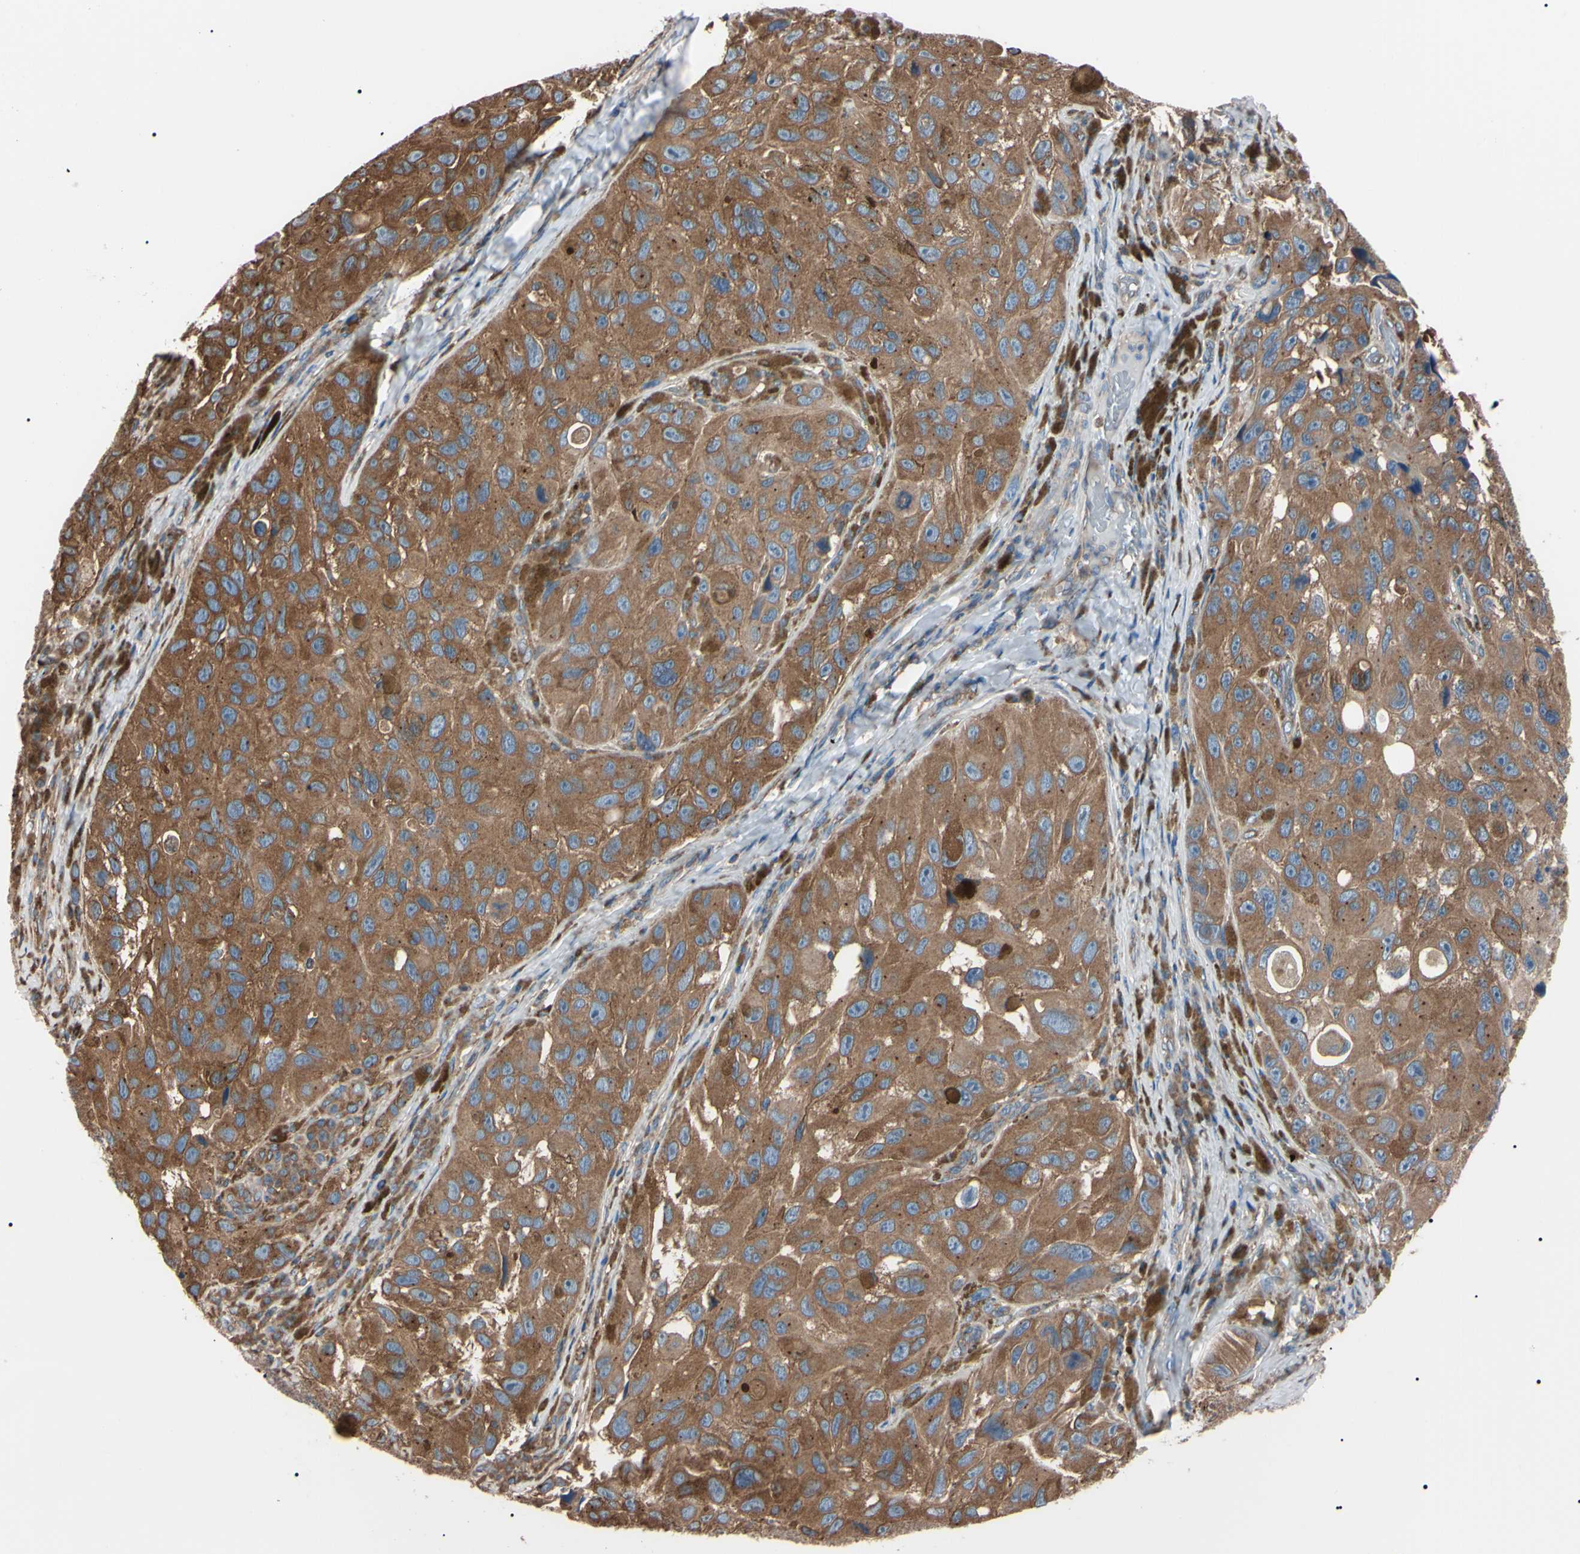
{"staining": {"intensity": "moderate", "quantity": ">75%", "location": "cytoplasmic/membranous"}, "tissue": "melanoma", "cell_type": "Tumor cells", "image_type": "cancer", "snomed": [{"axis": "morphology", "description": "Malignant melanoma, NOS"}, {"axis": "topography", "description": "Skin"}], "caption": "The photomicrograph displays immunohistochemical staining of melanoma. There is moderate cytoplasmic/membranous staining is present in approximately >75% of tumor cells. (IHC, brightfield microscopy, high magnification).", "gene": "PRKACA", "patient": {"sex": "female", "age": 73}}